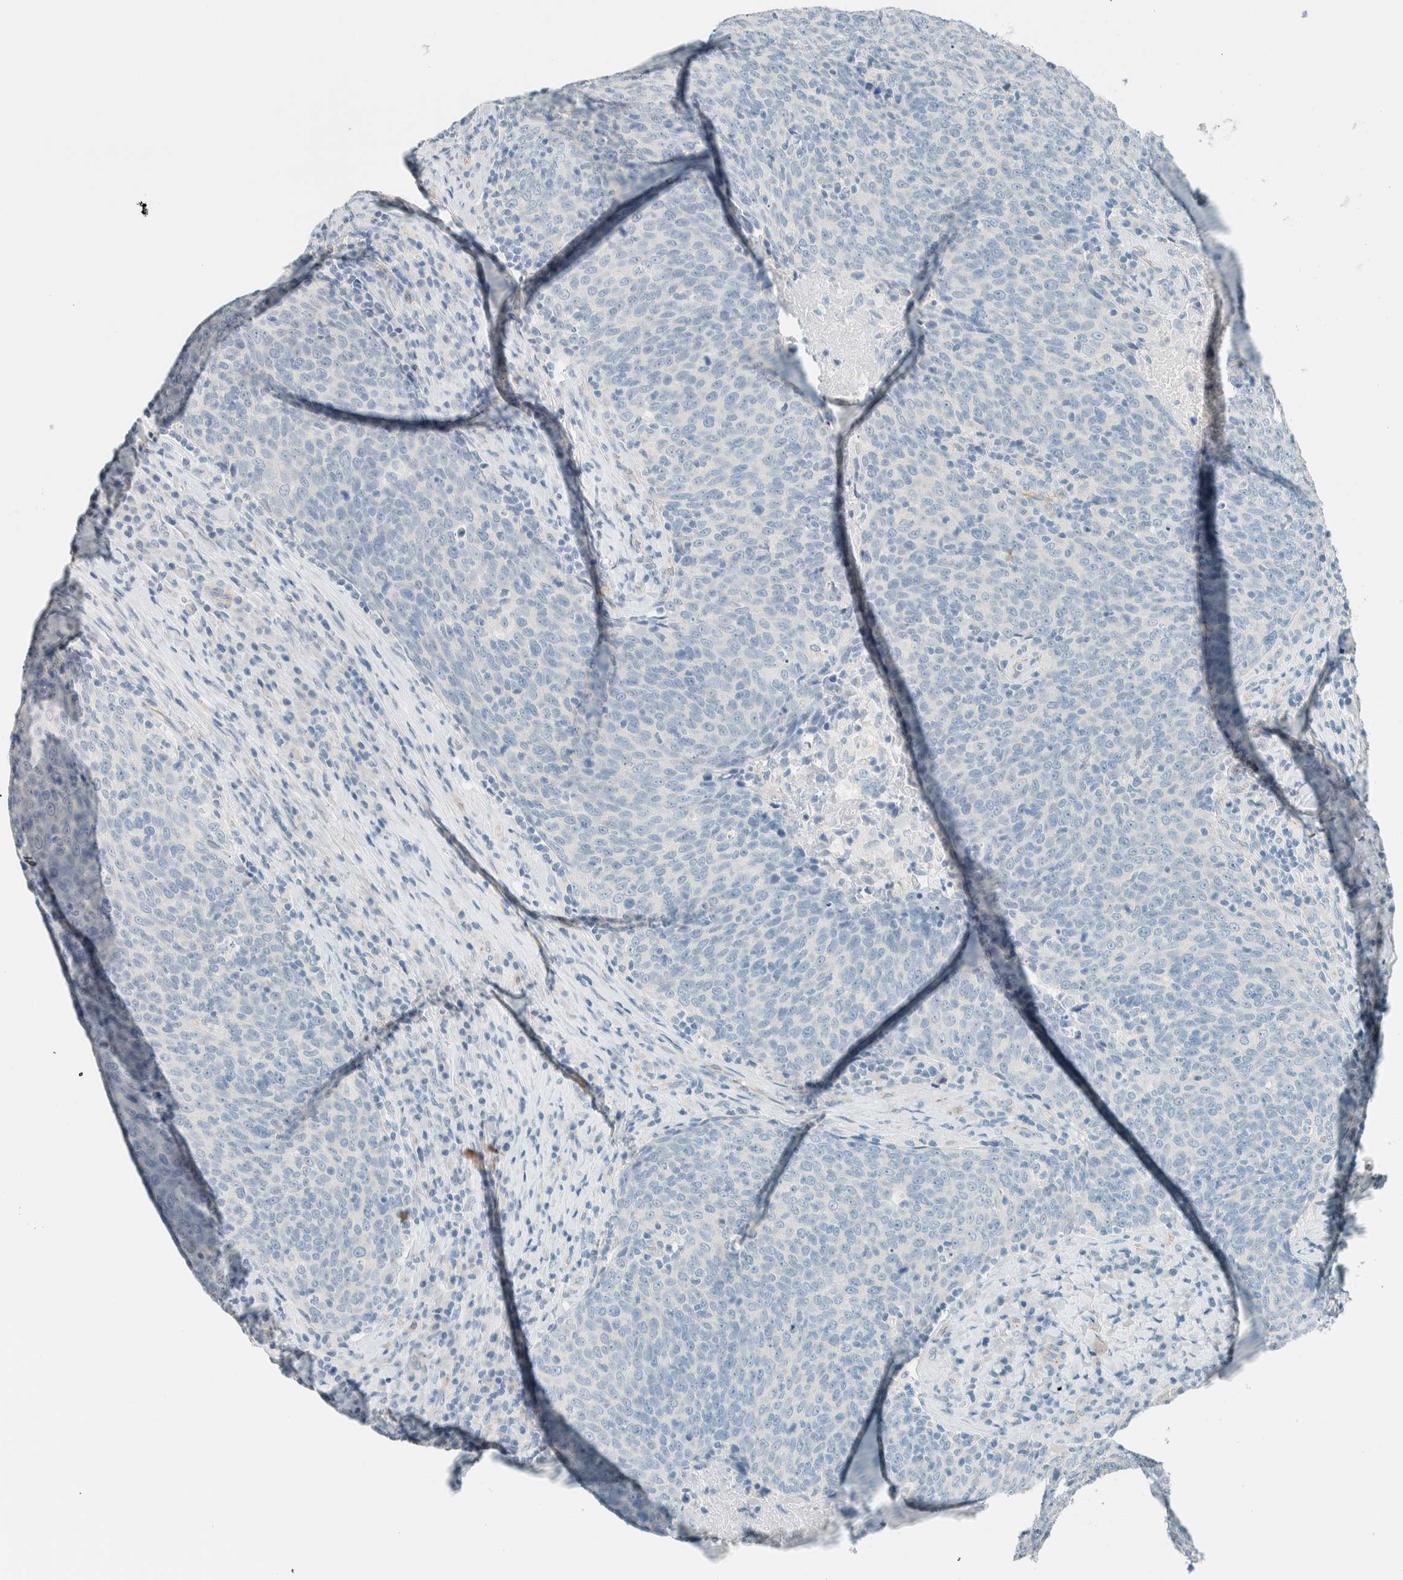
{"staining": {"intensity": "negative", "quantity": "none", "location": "none"}, "tissue": "head and neck cancer", "cell_type": "Tumor cells", "image_type": "cancer", "snomed": [{"axis": "morphology", "description": "Squamous cell carcinoma, NOS"}, {"axis": "morphology", "description": "Squamous cell carcinoma, metastatic, NOS"}, {"axis": "topography", "description": "Lymph node"}, {"axis": "topography", "description": "Head-Neck"}], "caption": "This is a histopathology image of immunohistochemistry (IHC) staining of head and neck cancer, which shows no staining in tumor cells. (DAB (3,3'-diaminobenzidine) IHC with hematoxylin counter stain).", "gene": "SLFN12", "patient": {"sex": "male", "age": 62}}